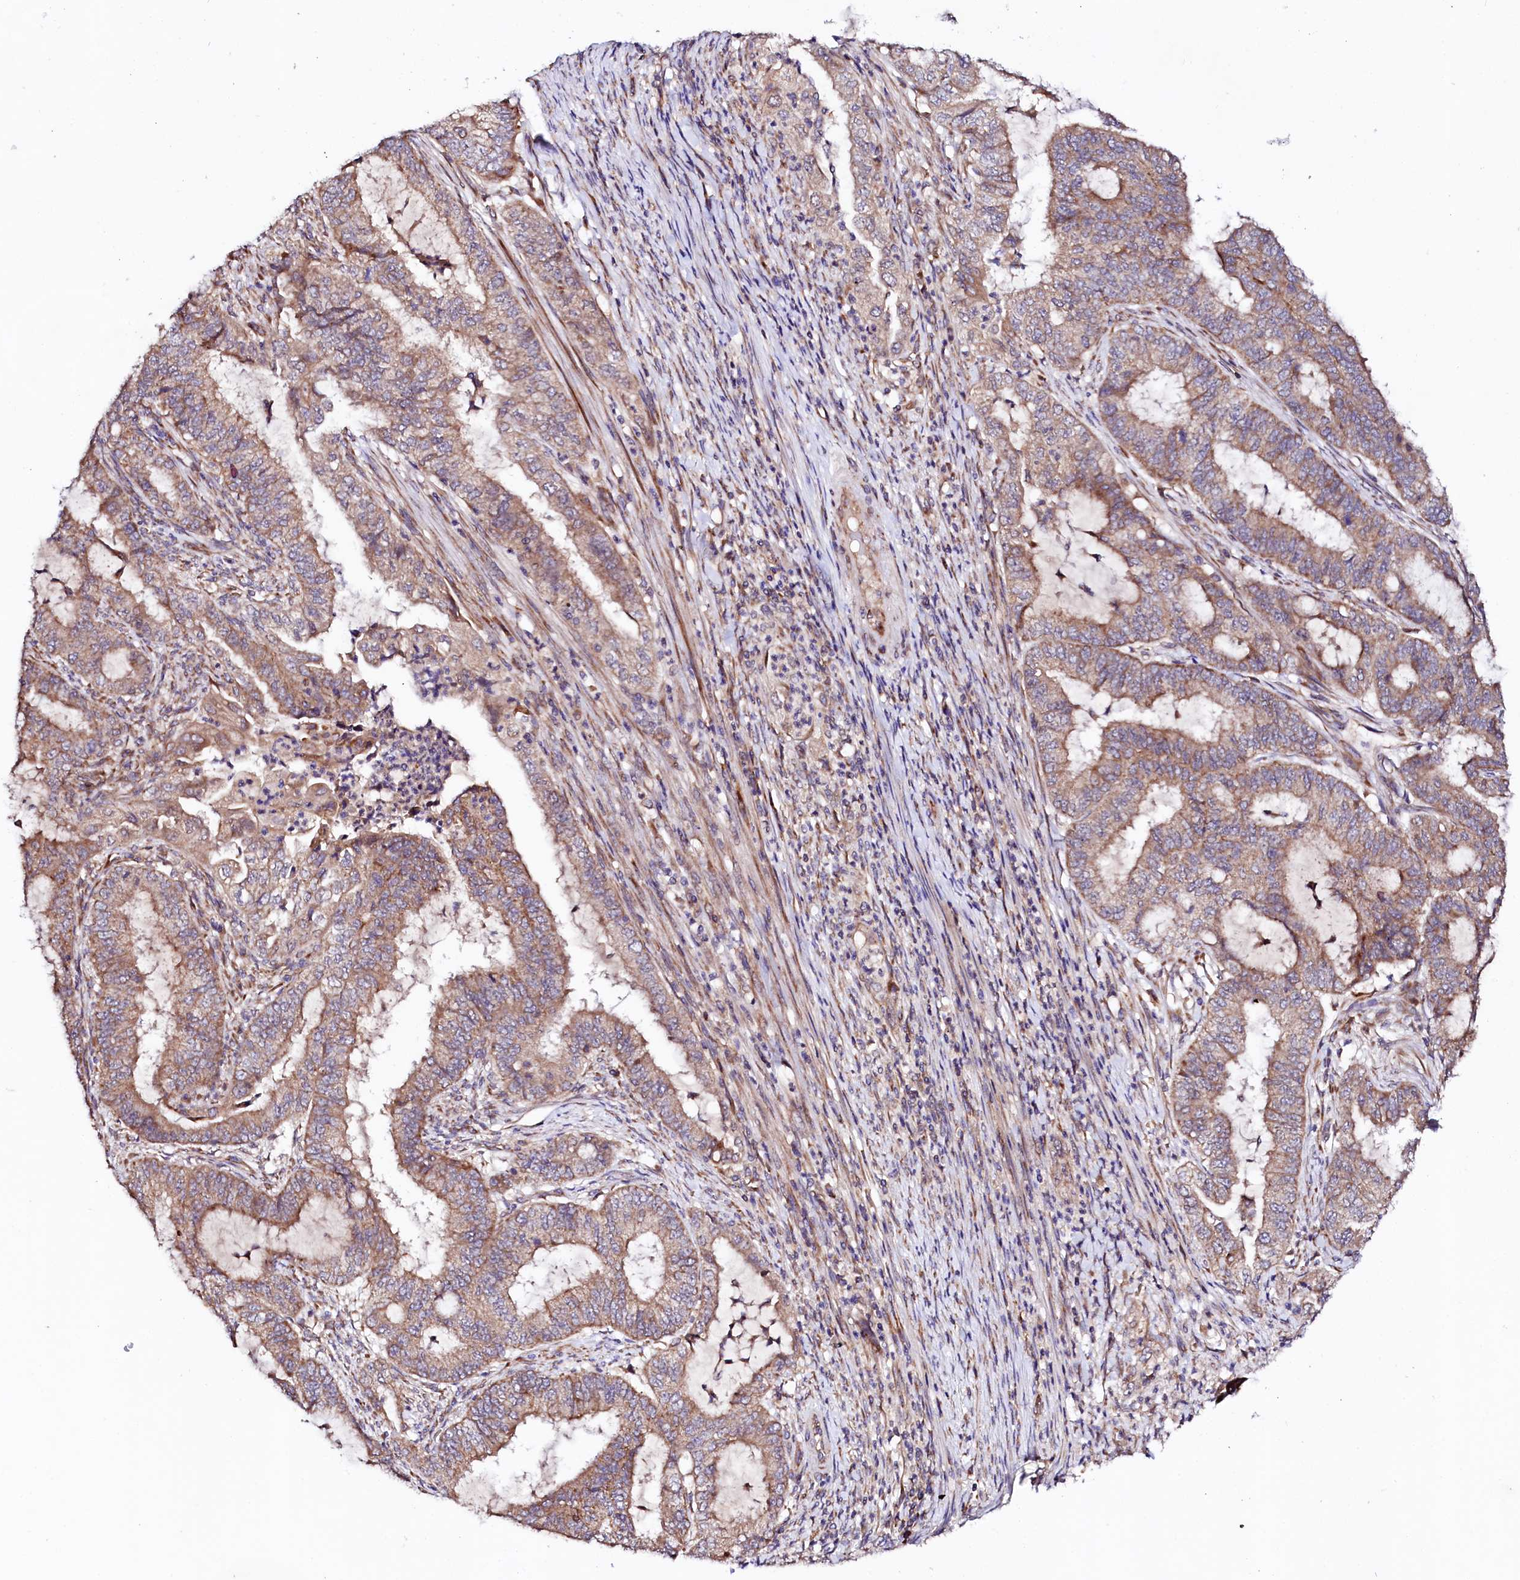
{"staining": {"intensity": "moderate", "quantity": ">75%", "location": "cytoplasmic/membranous"}, "tissue": "endometrial cancer", "cell_type": "Tumor cells", "image_type": "cancer", "snomed": [{"axis": "morphology", "description": "Adenocarcinoma, NOS"}, {"axis": "topography", "description": "Endometrium"}], "caption": "The image reveals immunohistochemical staining of endometrial cancer (adenocarcinoma). There is moderate cytoplasmic/membranous positivity is identified in about >75% of tumor cells. Nuclei are stained in blue.", "gene": "UBE3C", "patient": {"sex": "female", "age": 51}}